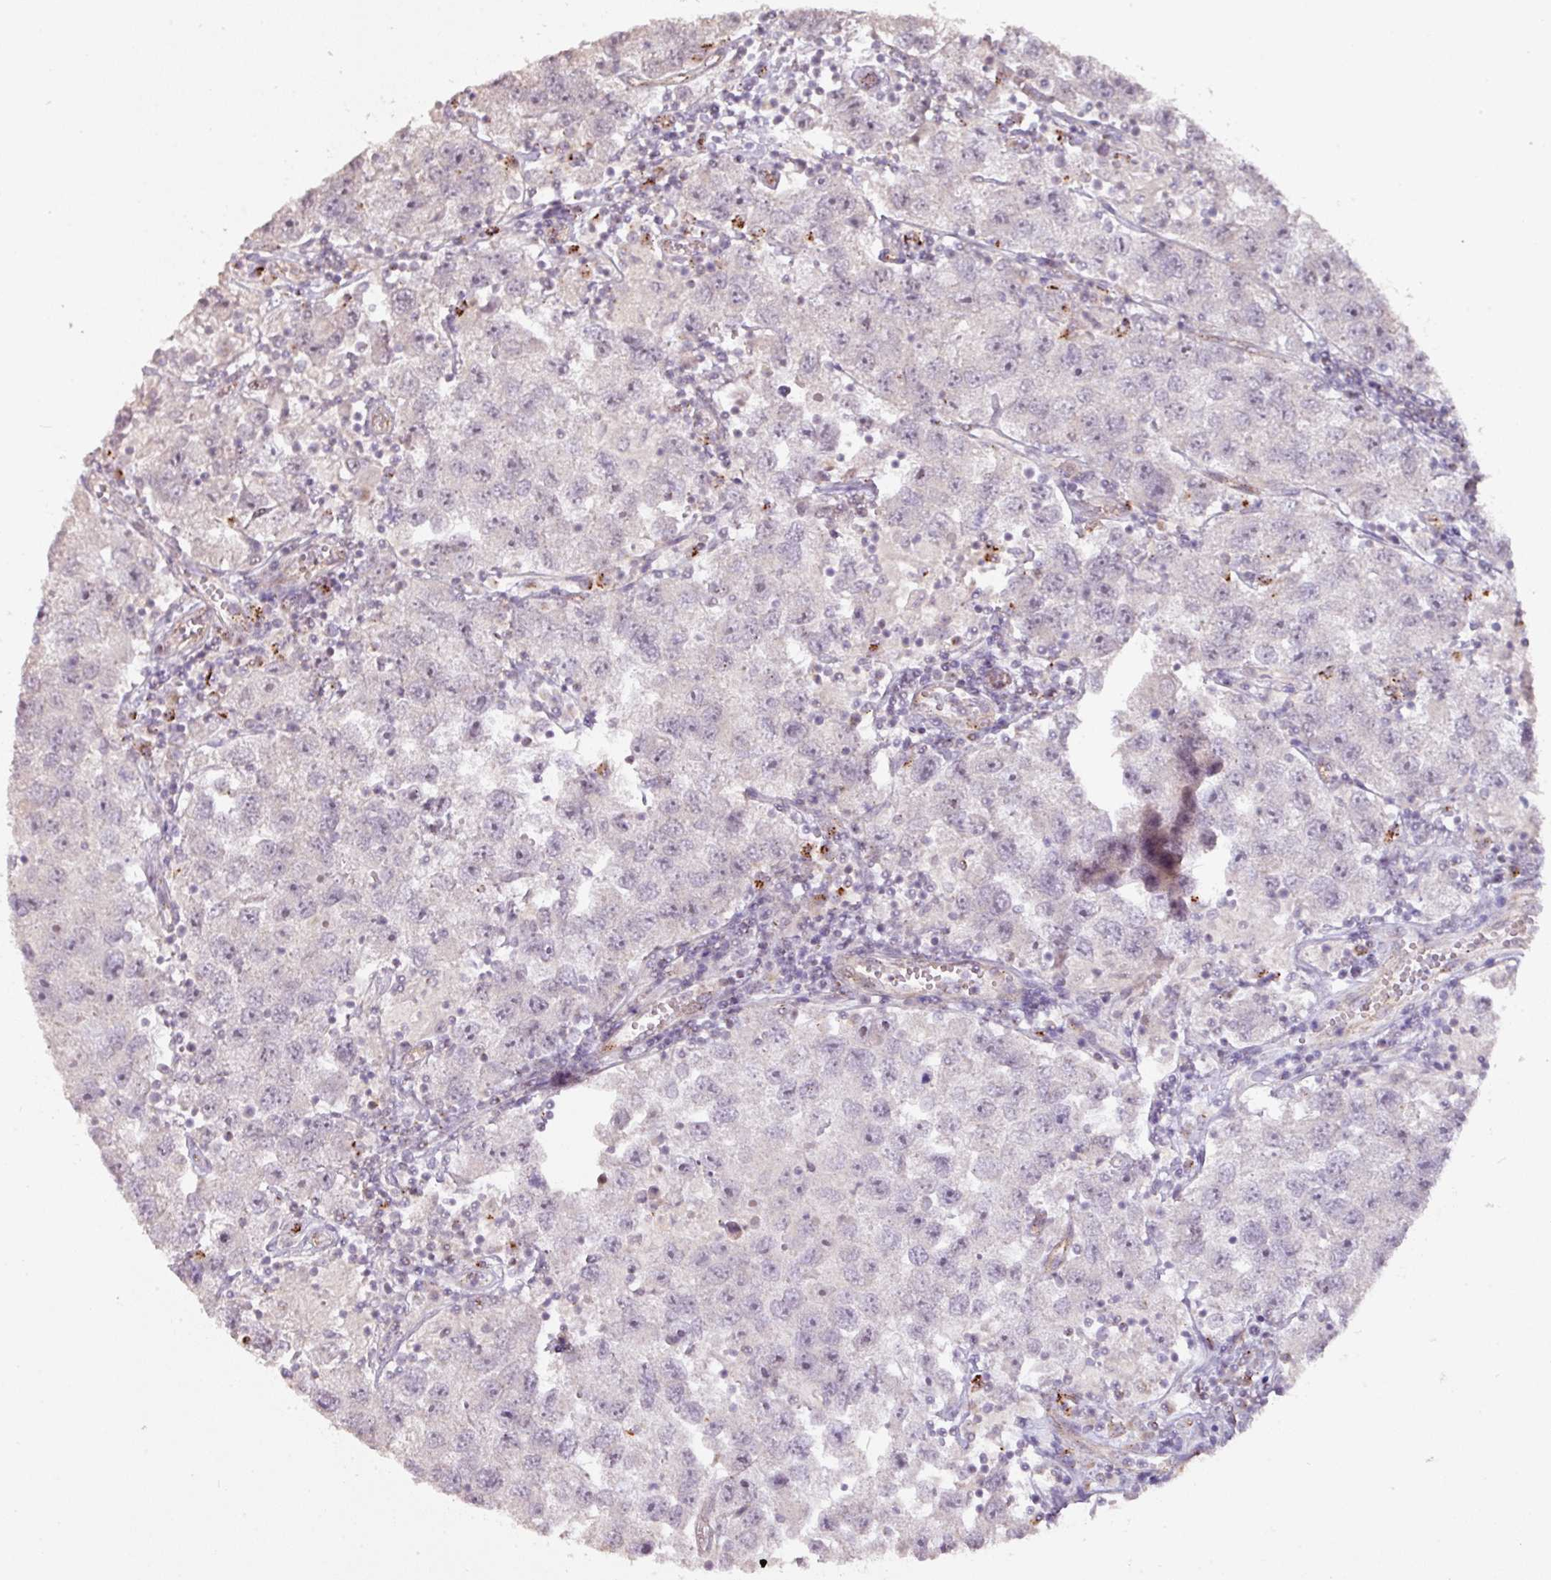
{"staining": {"intensity": "negative", "quantity": "none", "location": "none"}, "tissue": "testis cancer", "cell_type": "Tumor cells", "image_type": "cancer", "snomed": [{"axis": "morphology", "description": "Seminoma, NOS"}, {"axis": "topography", "description": "Testis"}], "caption": "Immunohistochemical staining of human seminoma (testis) demonstrates no significant positivity in tumor cells.", "gene": "CXCR5", "patient": {"sex": "male", "age": 26}}